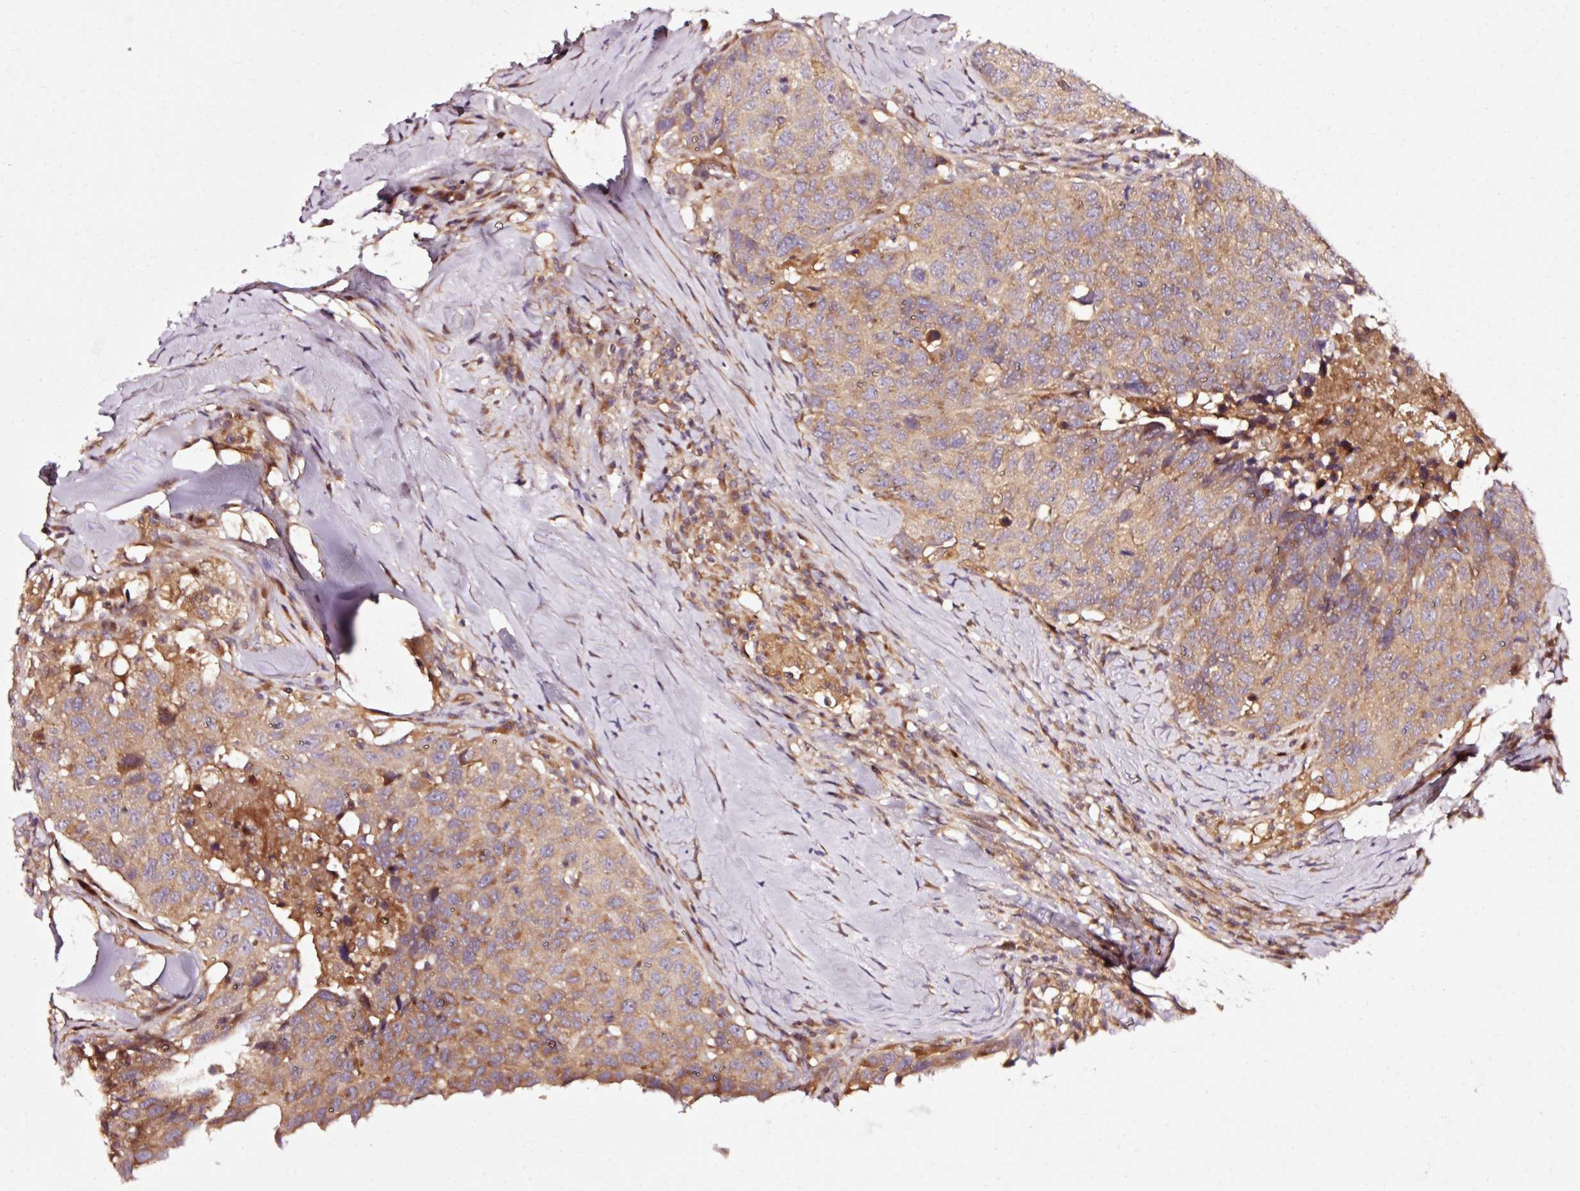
{"staining": {"intensity": "moderate", "quantity": ">75%", "location": "cytoplasmic/membranous"}, "tissue": "head and neck cancer", "cell_type": "Tumor cells", "image_type": "cancer", "snomed": [{"axis": "morphology", "description": "Squamous cell carcinoma, NOS"}, {"axis": "topography", "description": "Head-Neck"}], "caption": "Head and neck cancer (squamous cell carcinoma) stained with a brown dye reveals moderate cytoplasmic/membranous positive staining in about >75% of tumor cells.", "gene": "NAPA", "patient": {"sex": "male", "age": 66}}